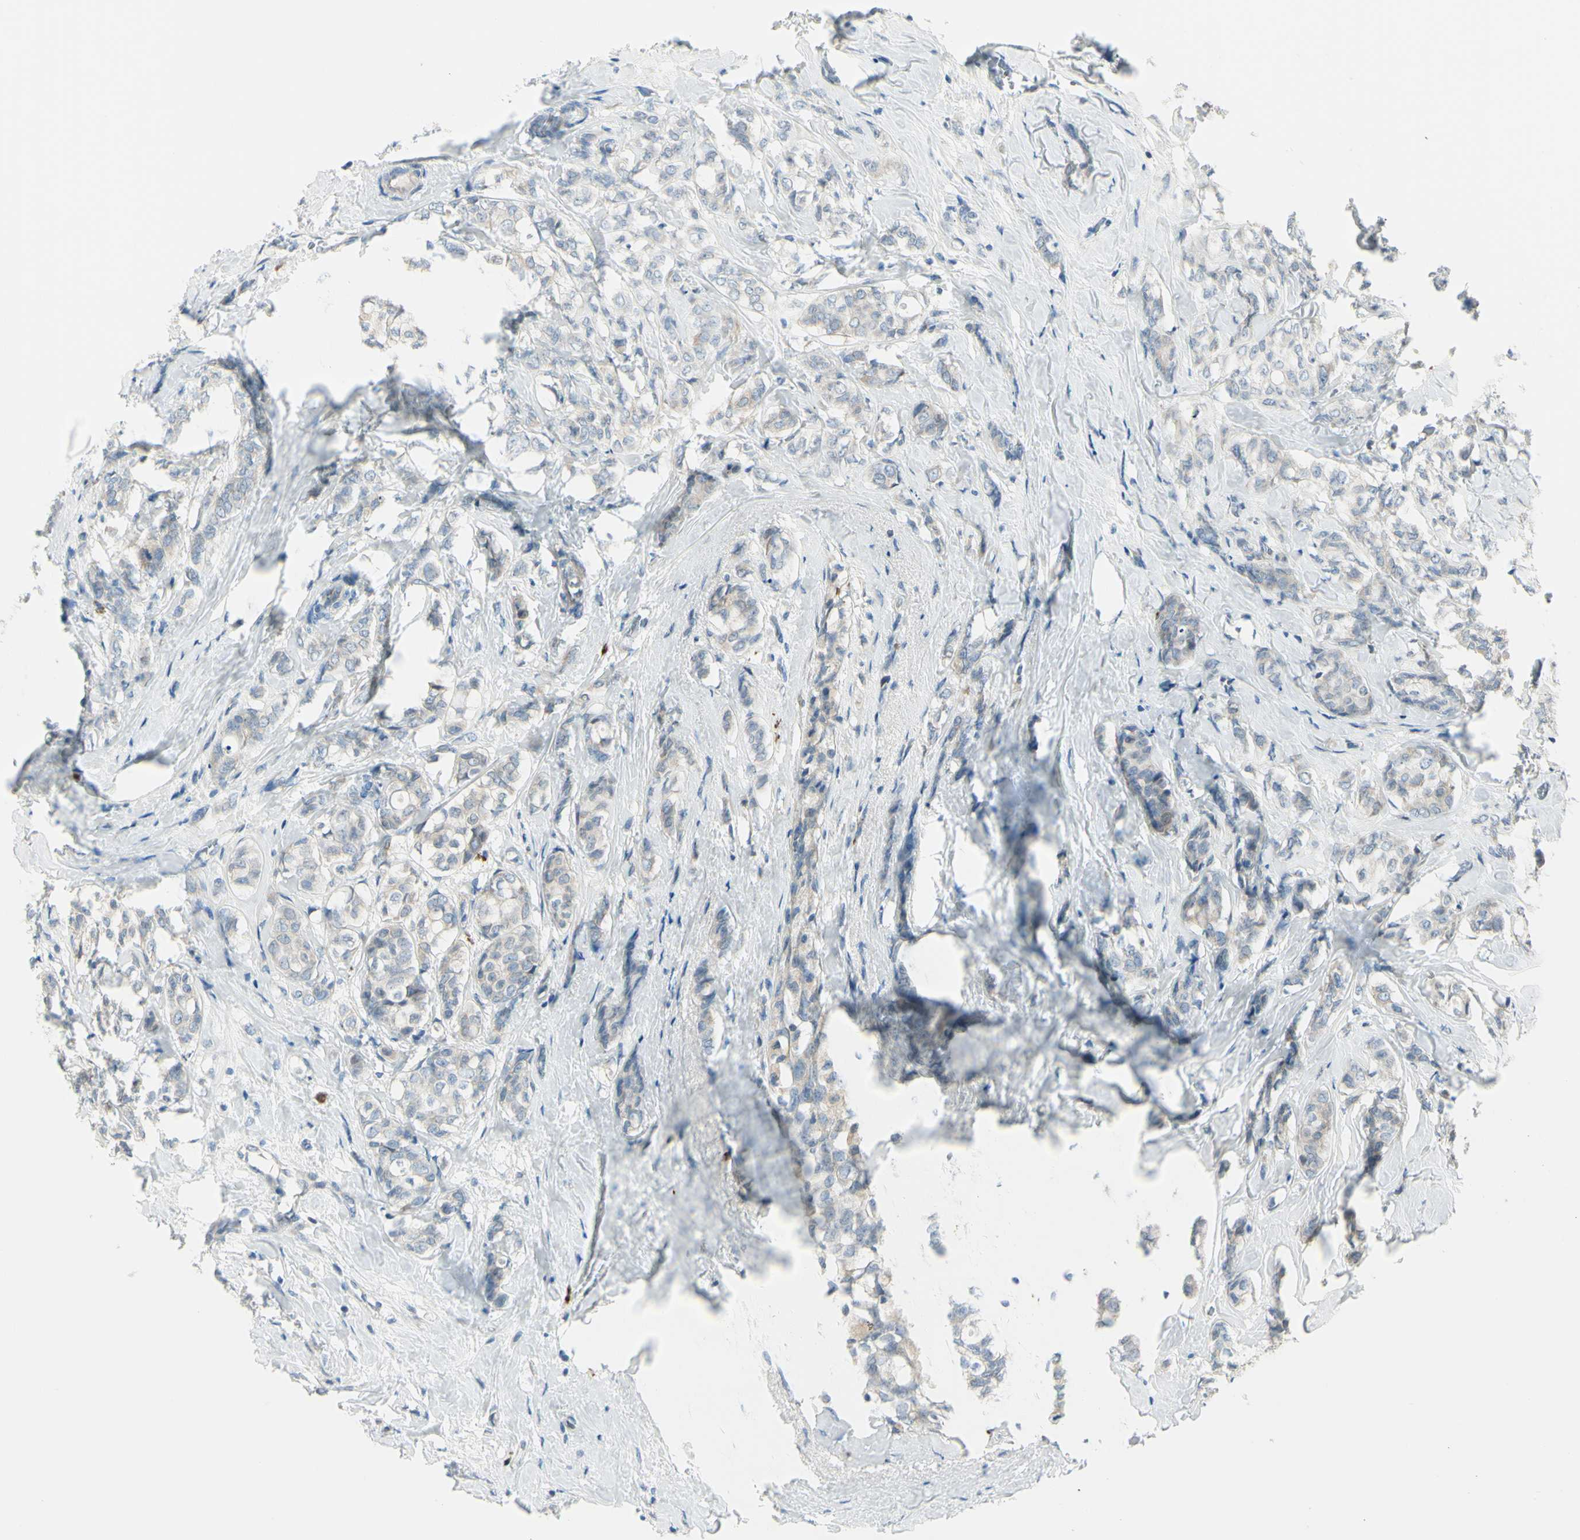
{"staining": {"intensity": "weak", "quantity": "25%-75%", "location": "cytoplasmic/membranous"}, "tissue": "breast cancer", "cell_type": "Tumor cells", "image_type": "cancer", "snomed": [{"axis": "morphology", "description": "Lobular carcinoma"}, {"axis": "topography", "description": "Breast"}], "caption": "Tumor cells demonstrate low levels of weak cytoplasmic/membranous positivity in about 25%-75% of cells in breast cancer.", "gene": "SELENOS", "patient": {"sex": "female", "age": 60}}